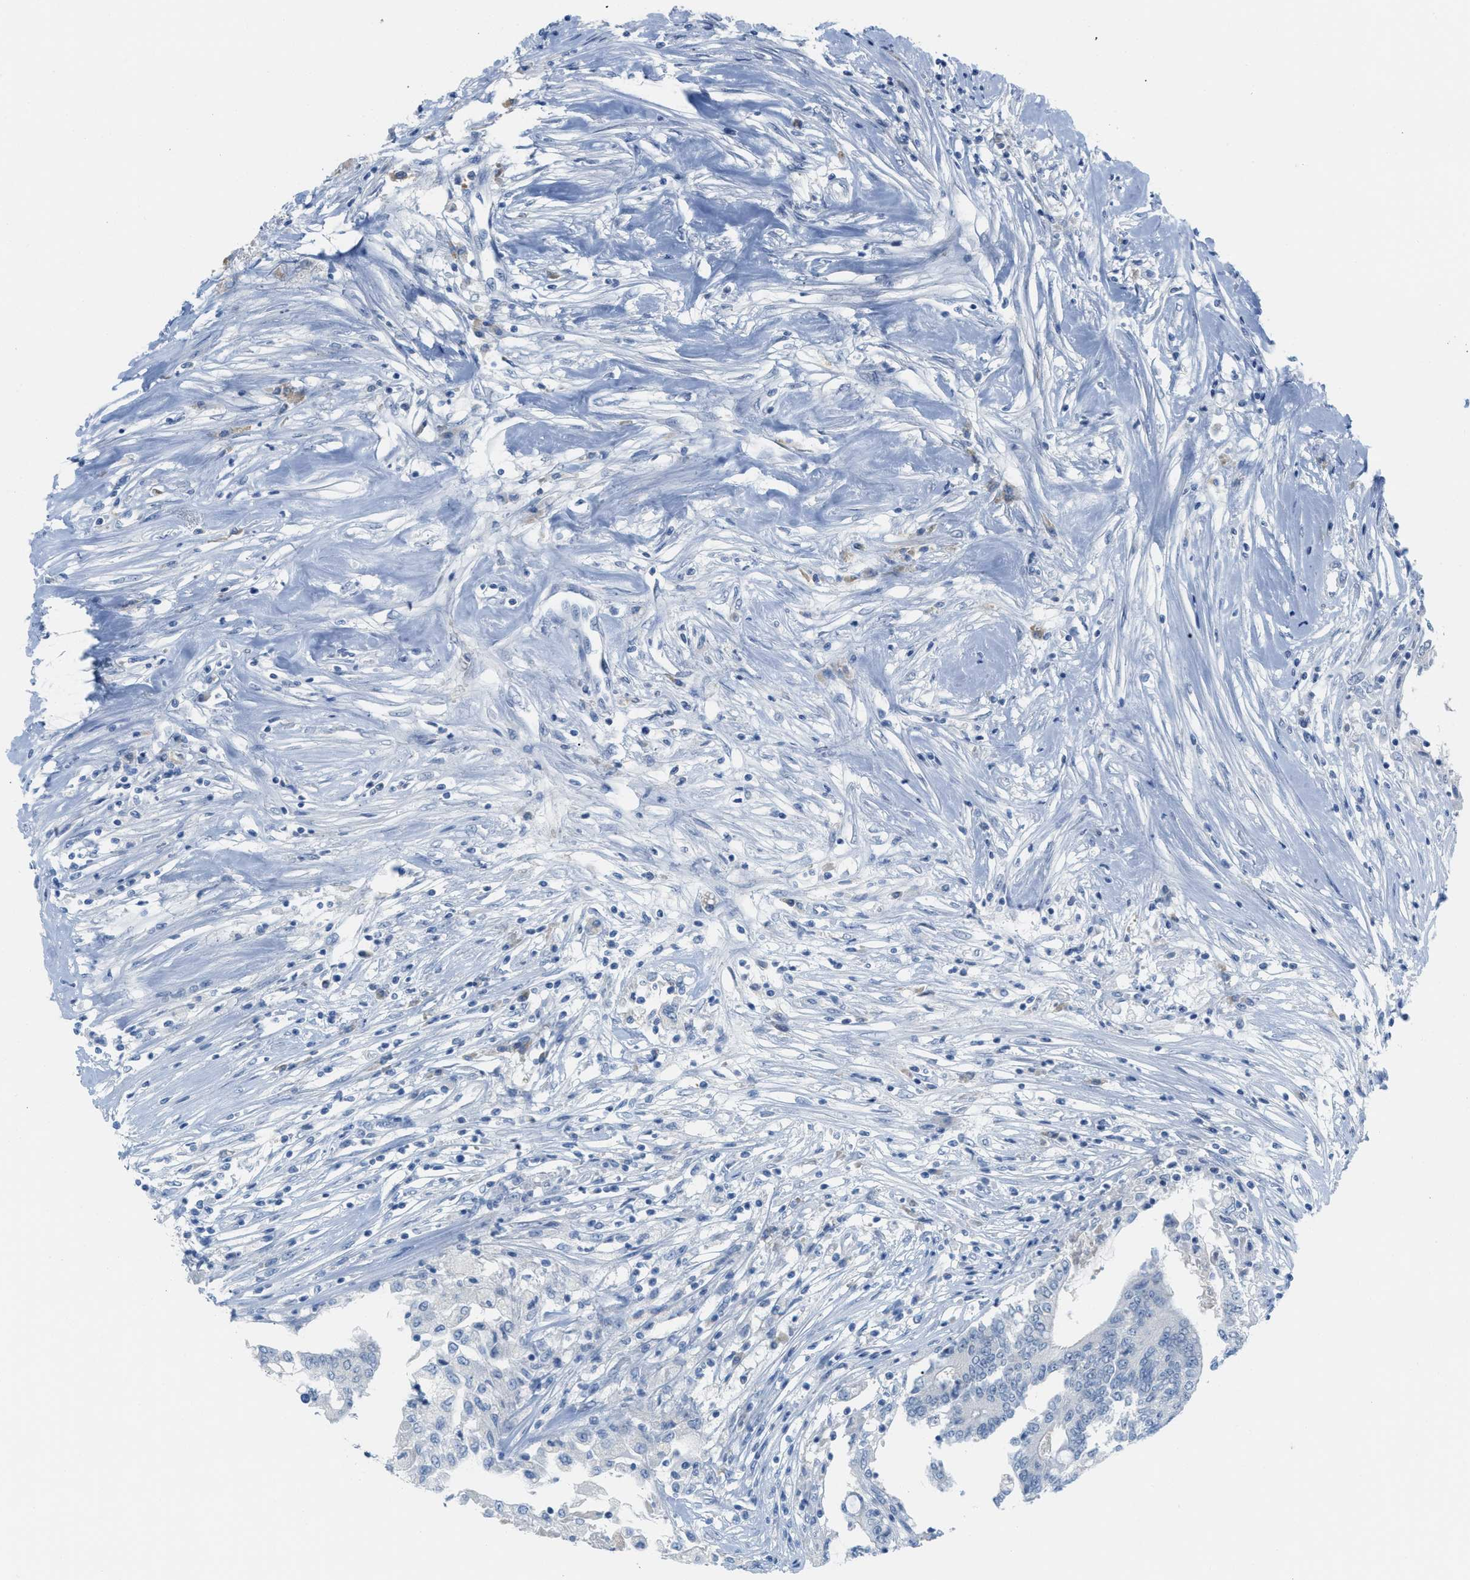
{"staining": {"intensity": "negative", "quantity": "none", "location": "none"}, "tissue": "colorectal cancer", "cell_type": "Tumor cells", "image_type": "cancer", "snomed": [{"axis": "morphology", "description": "Adenocarcinoma, NOS"}, {"axis": "topography", "description": "Rectum"}], "caption": "The IHC histopathology image has no significant positivity in tumor cells of adenocarcinoma (colorectal) tissue. (DAB immunohistochemistry (IHC) visualized using brightfield microscopy, high magnification).", "gene": "HSF2", "patient": {"sex": "male", "age": 63}}